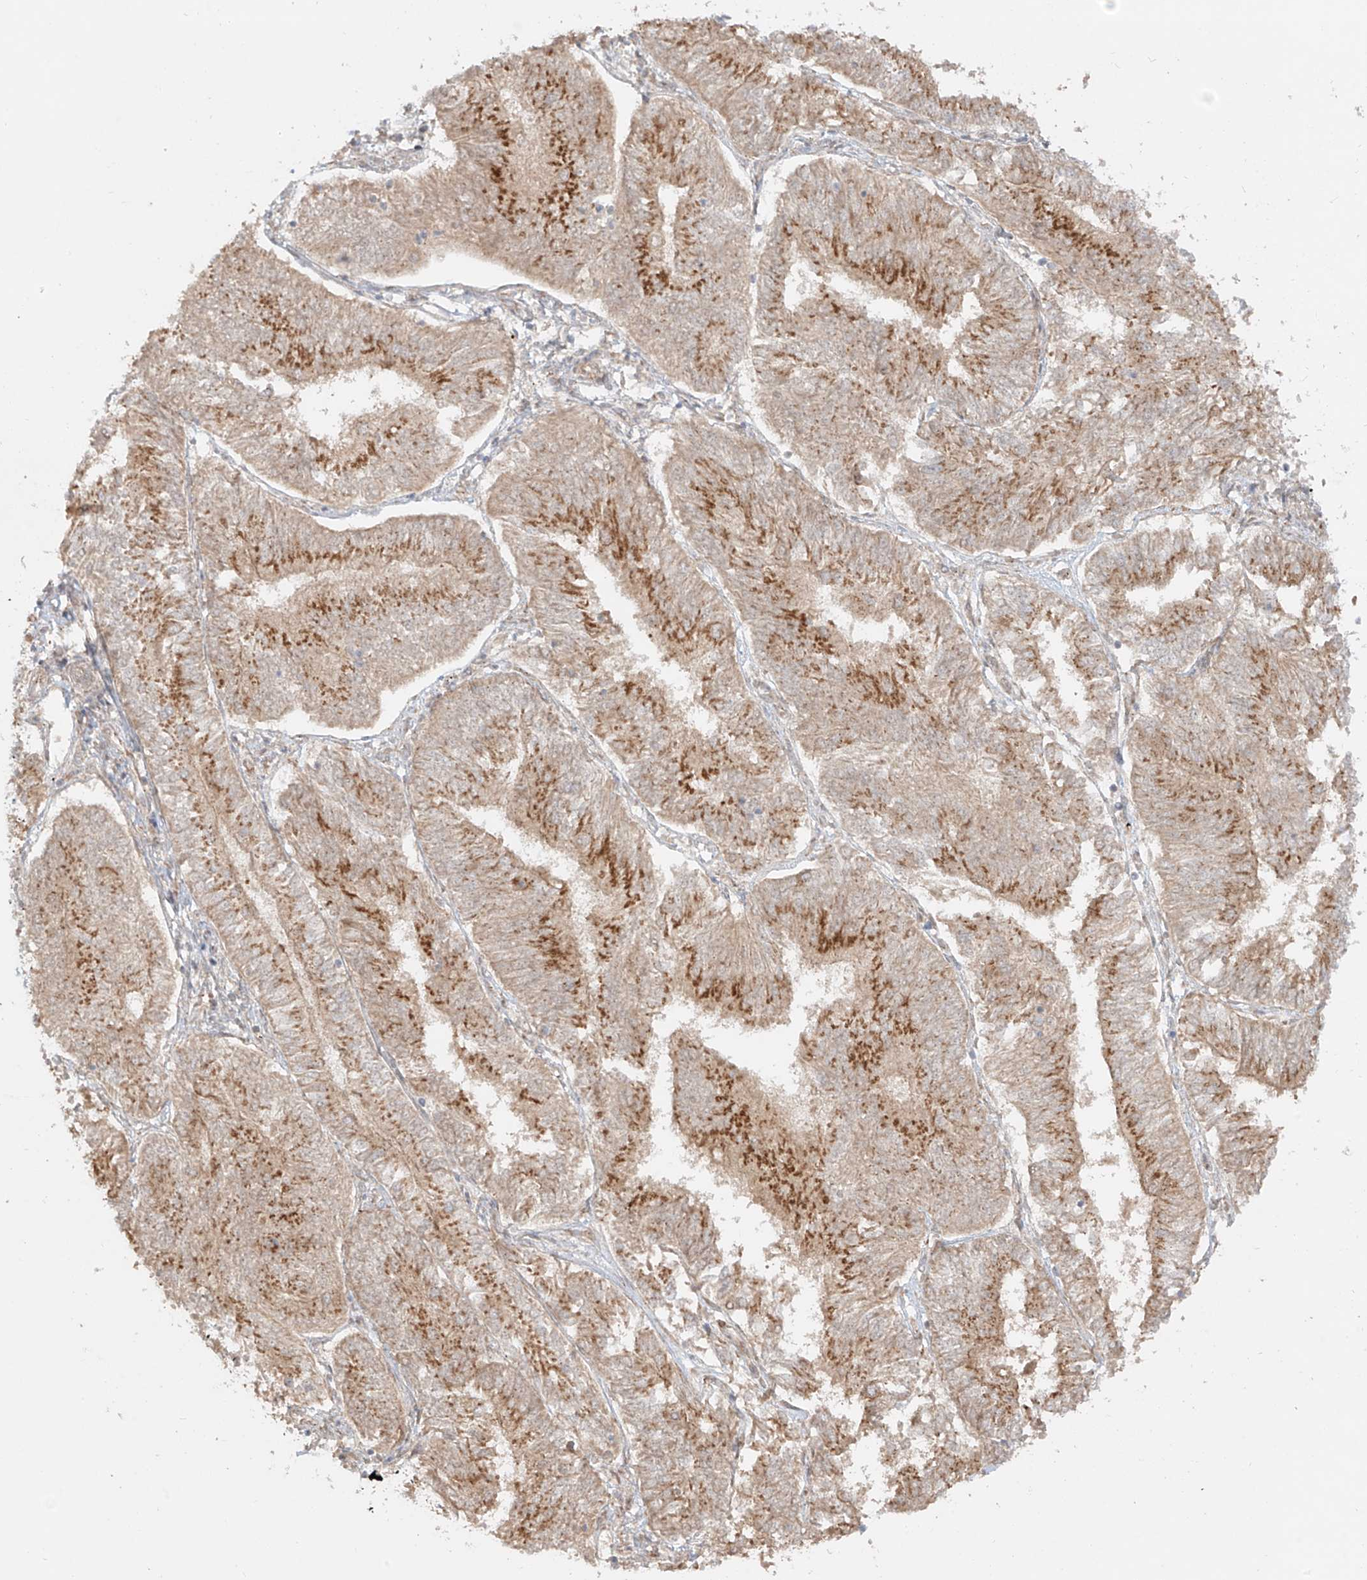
{"staining": {"intensity": "moderate", "quantity": ">75%", "location": "cytoplasmic/membranous"}, "tissue": "endometrial cancer", "cell_type": "Tumor cells", "image_type": "cancer", "snomed": [{"axis": "morphology", "description": "Adenocarcinoma, NOS"}, {"axis": "topography", "description": "Endometrium"}], "caption": "An IHC histopathology image of neoplastic tissue is shown. Protein staining in brown highlights moderate cytoplasmic/membranous positivity in endometrial cancer (adenocarcinoma) within tumor cells.", "gene": "ZNF287", "patient": {"sex": "female", "age": 58}}